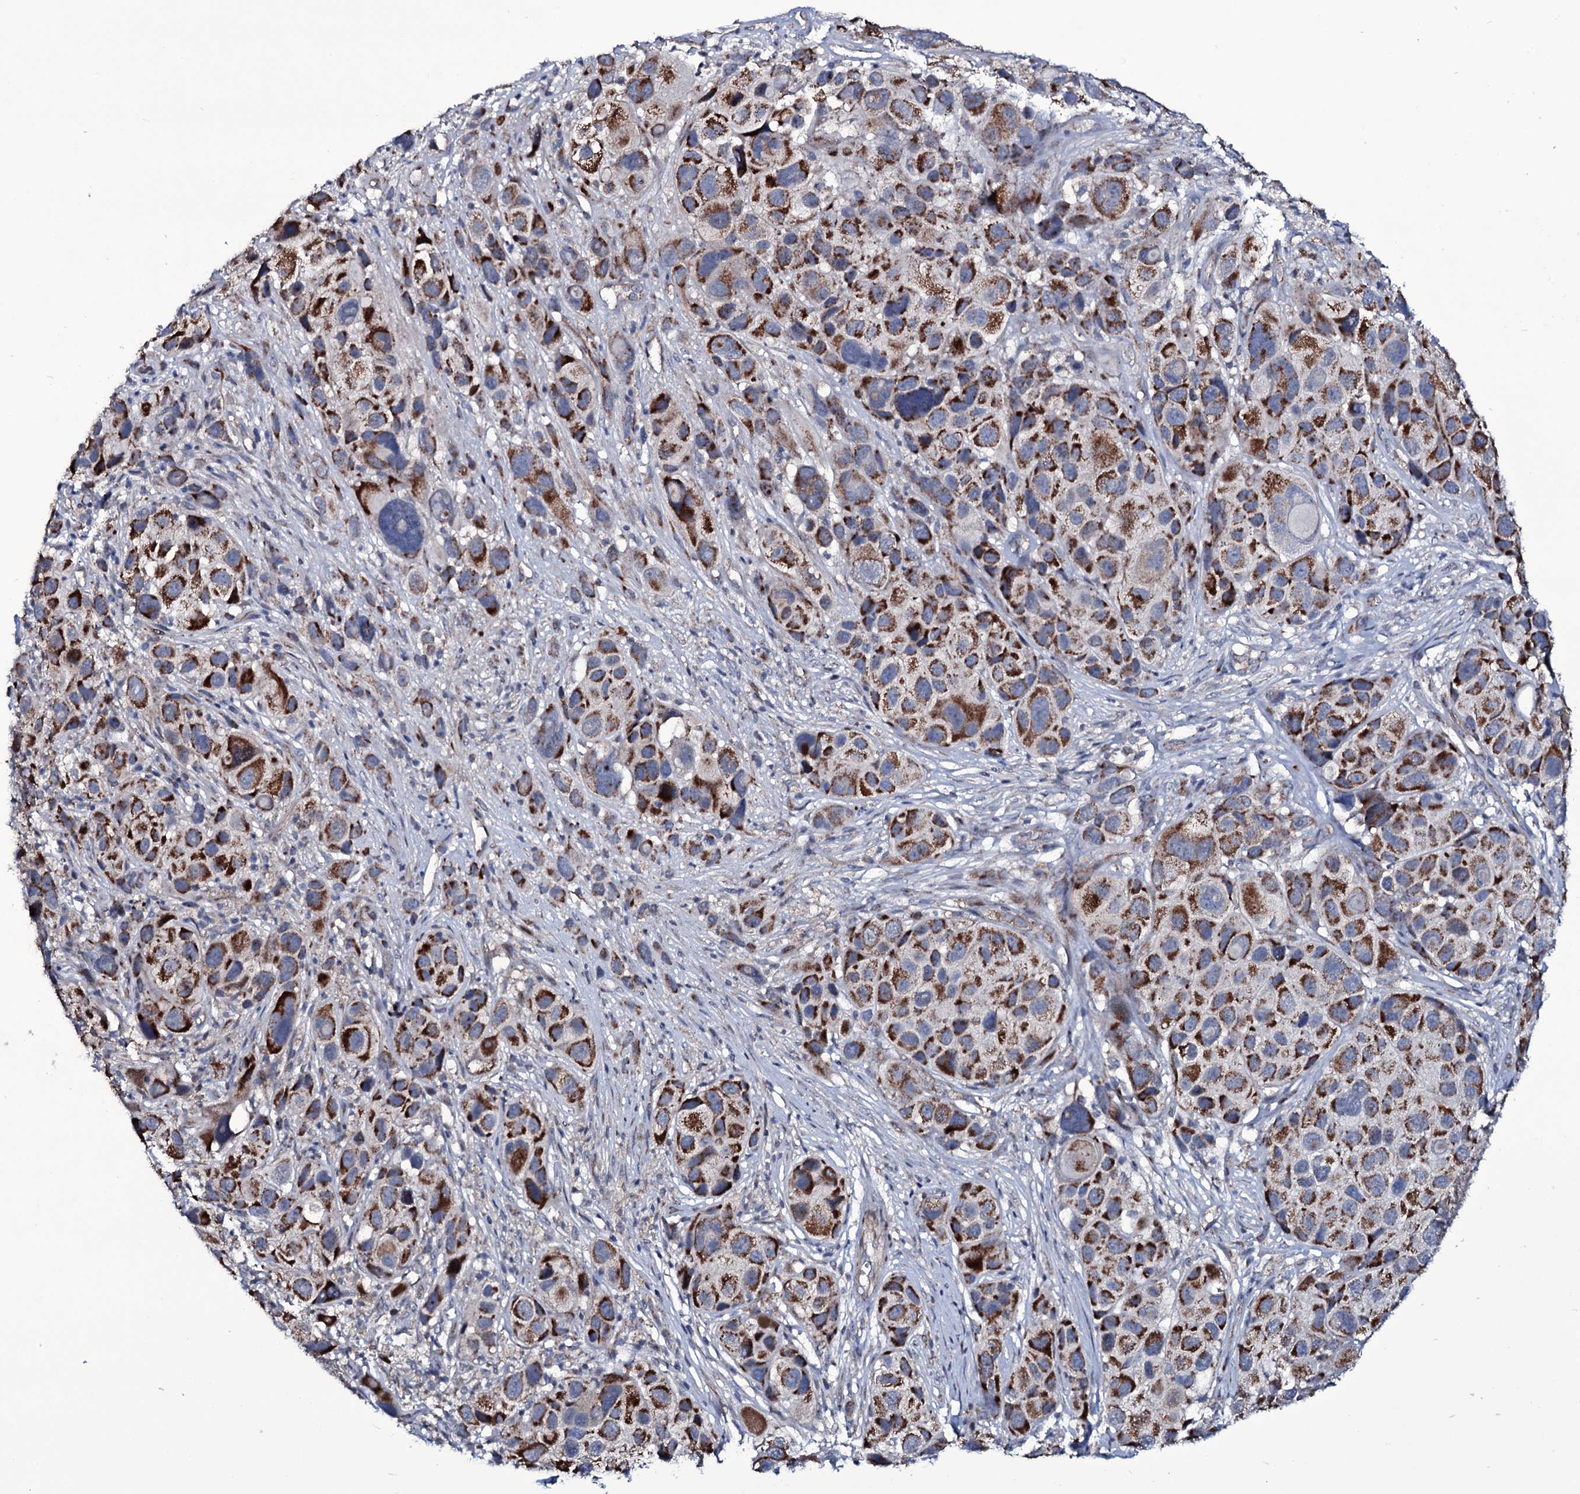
{"staining": {"intensity": "strong", "quantity": ">75%", "location": "cytoplasmic/membranous"}, "tissue": "melanoma", "cell_type": "Tumor cells", "image_type": "cancer", "snomed": [{"axis": "morphology", "description": "Malignant melanoma, NOS"}, {"axis": "topography", "description": "Skin of trunk"}], "caption": "DAB immunohistochemical staining of melanoma reveals strong cytoplasmic/membranous protein positivity in approximately >75% of tumor cells.", "gene": "WIPF3", "patient": {"sex": "male", "age": 71}}